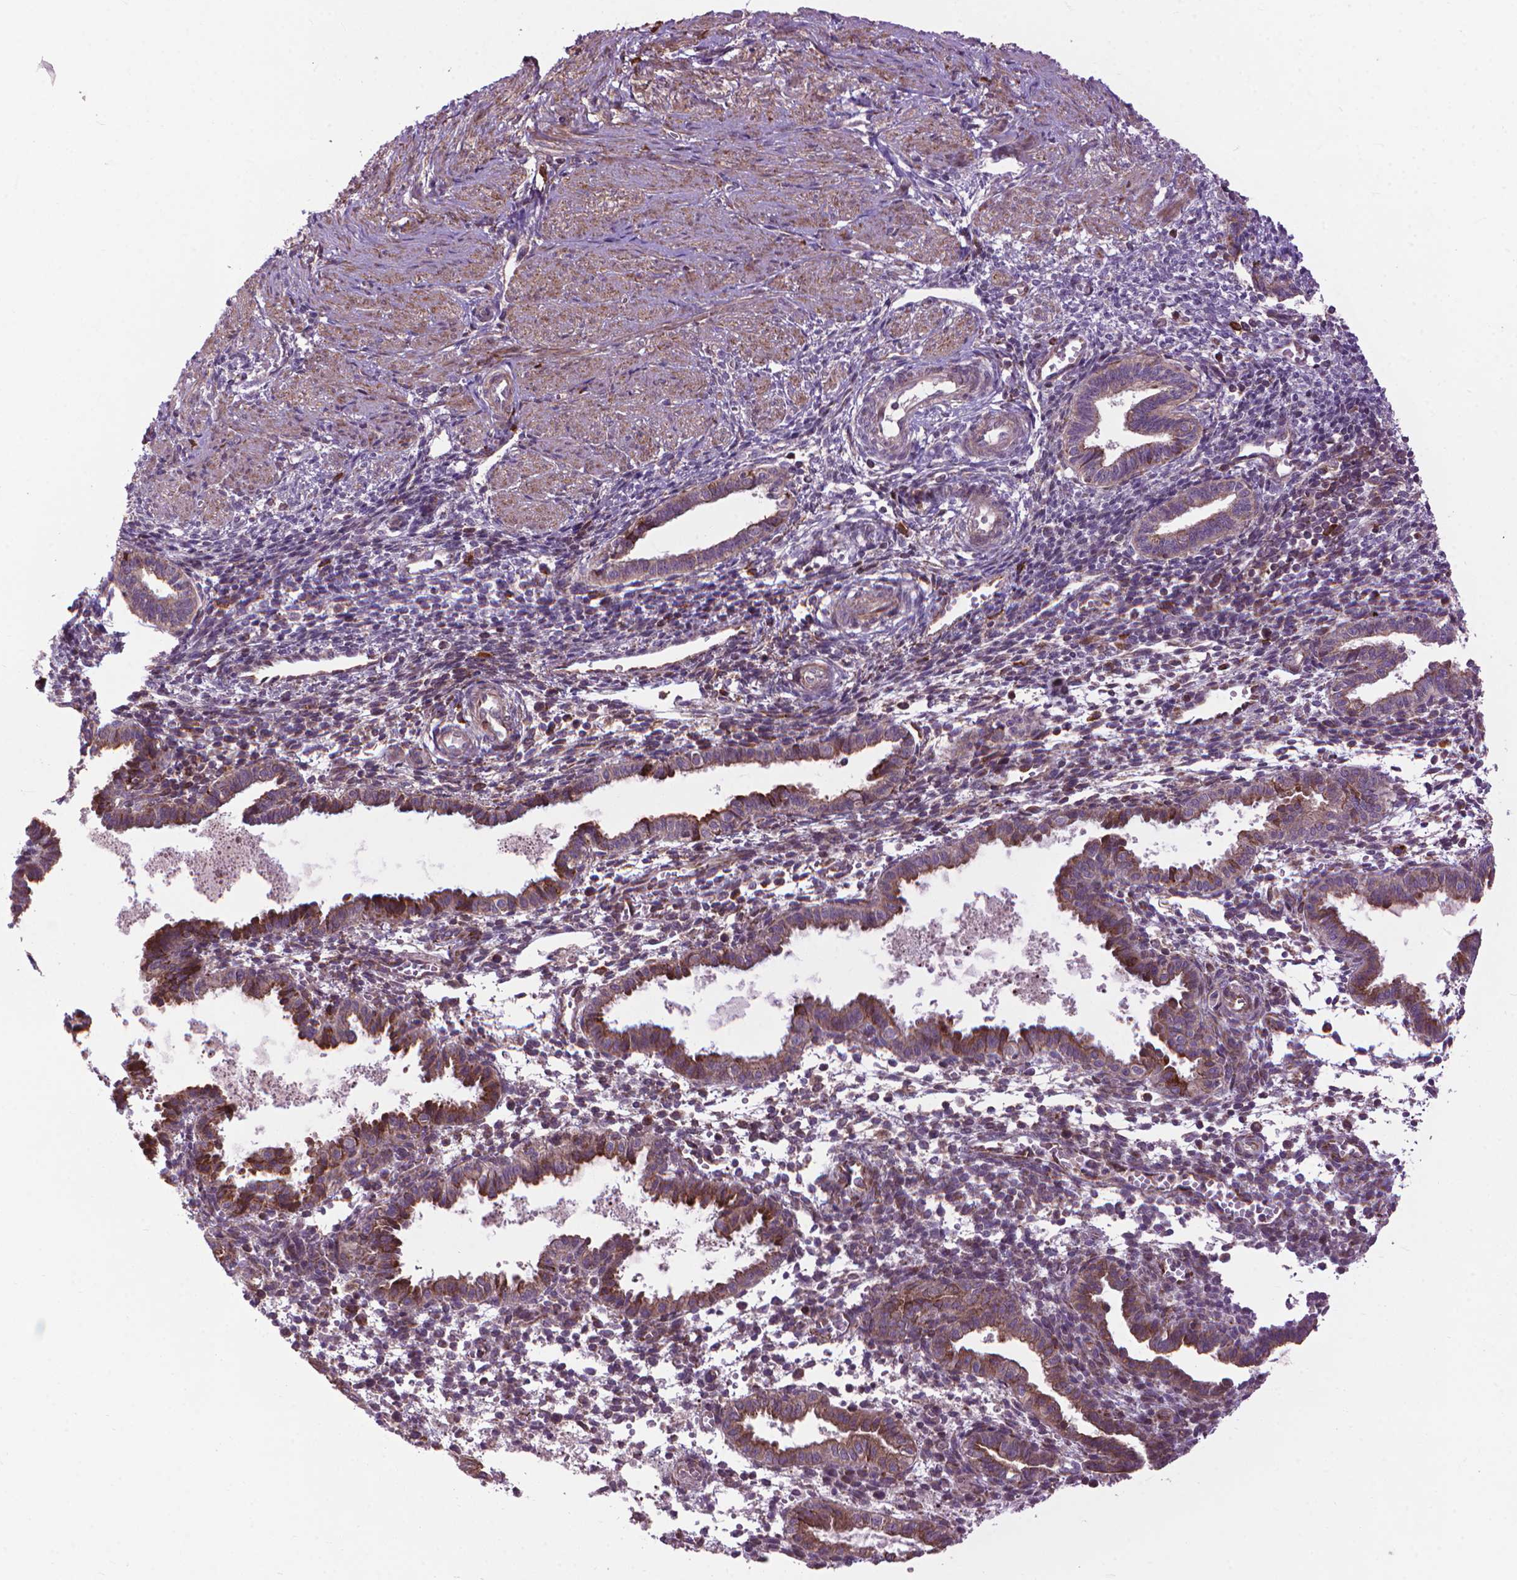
{"staining": {"intensity": "moderate", "quantity": "<25%", "location": "cytoplasmic/membranous"}, "tissue": "endometrium", "cell_type": "Cells in endometrial stroma", "image_type": "normal", "snomed": [{"axis": "morphology", "description": "Normal tissue, NOS"}, {"axis": "topography", "description": "Endometrium"}], "caption": "Unremarkable endometrium reveals moderate cytoplasmic/membranous expression in approximately <25% of cells in endometrial stroma Immunohistochemistry (ihc) stains the protein of interest in brown and the nuclei are stained blue..", "gene": "MYH14", "patient": {"sex": "female", "age": 37}}